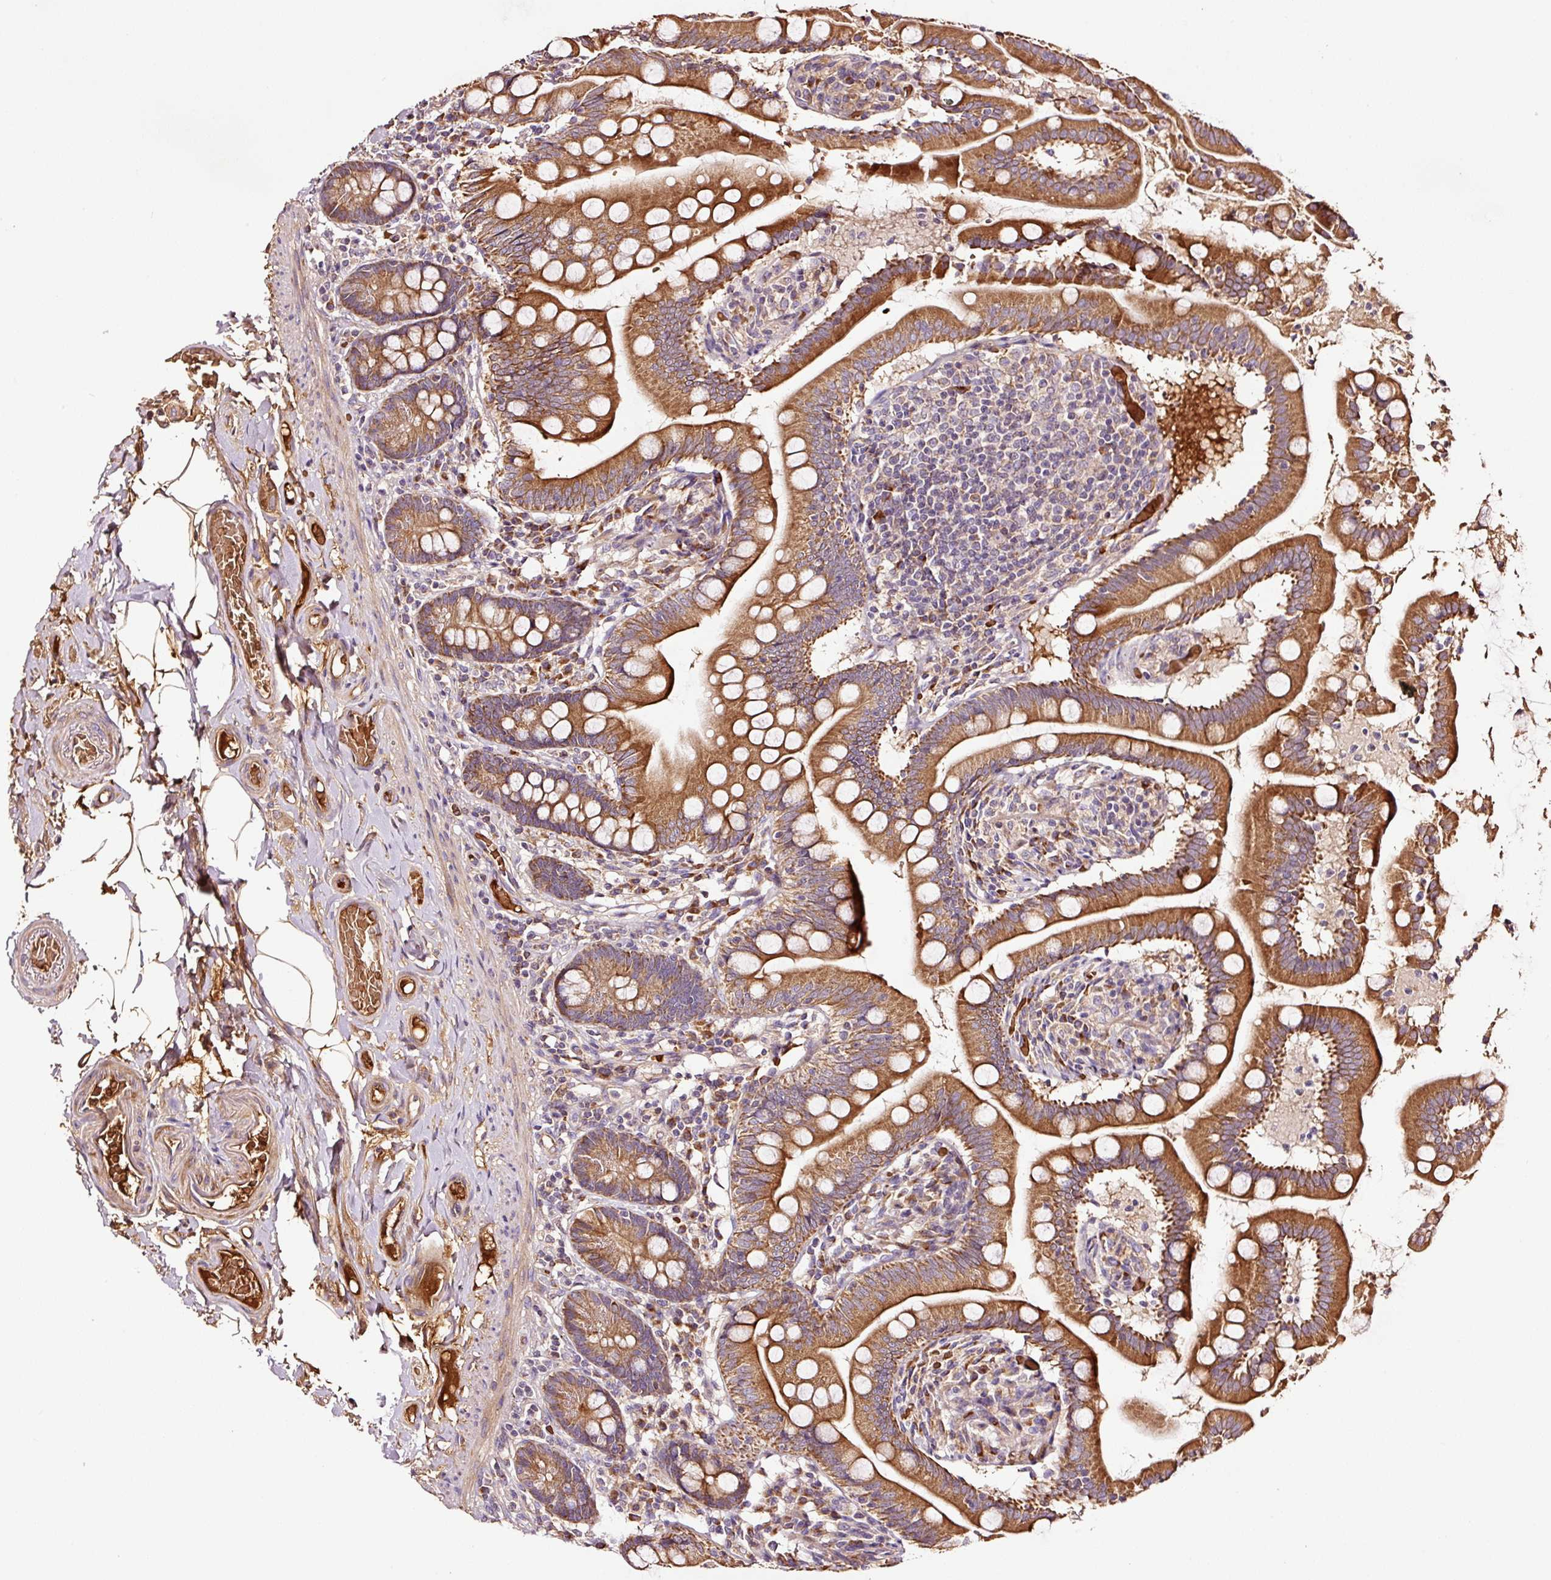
{"staining": {"intensity": "strong", "quantity": ">75%", "location": "cytoplasmic/membranous"}, "tissue": "small intestine", "cell_type": "Glandular cells", "image_type": "normal", "snomed": [{"axis": "morphology", "description": "Normal tissue, NOS"}, {"axis": "topography", "description": "Small intestine"}], "caption": "Strong cytoplasmic/membranous protein positivity is seen in about >75% of glandular cells in small intestine.", "gene": "PGLYRP2", "patient": {"sex": "female", "age": 64}}